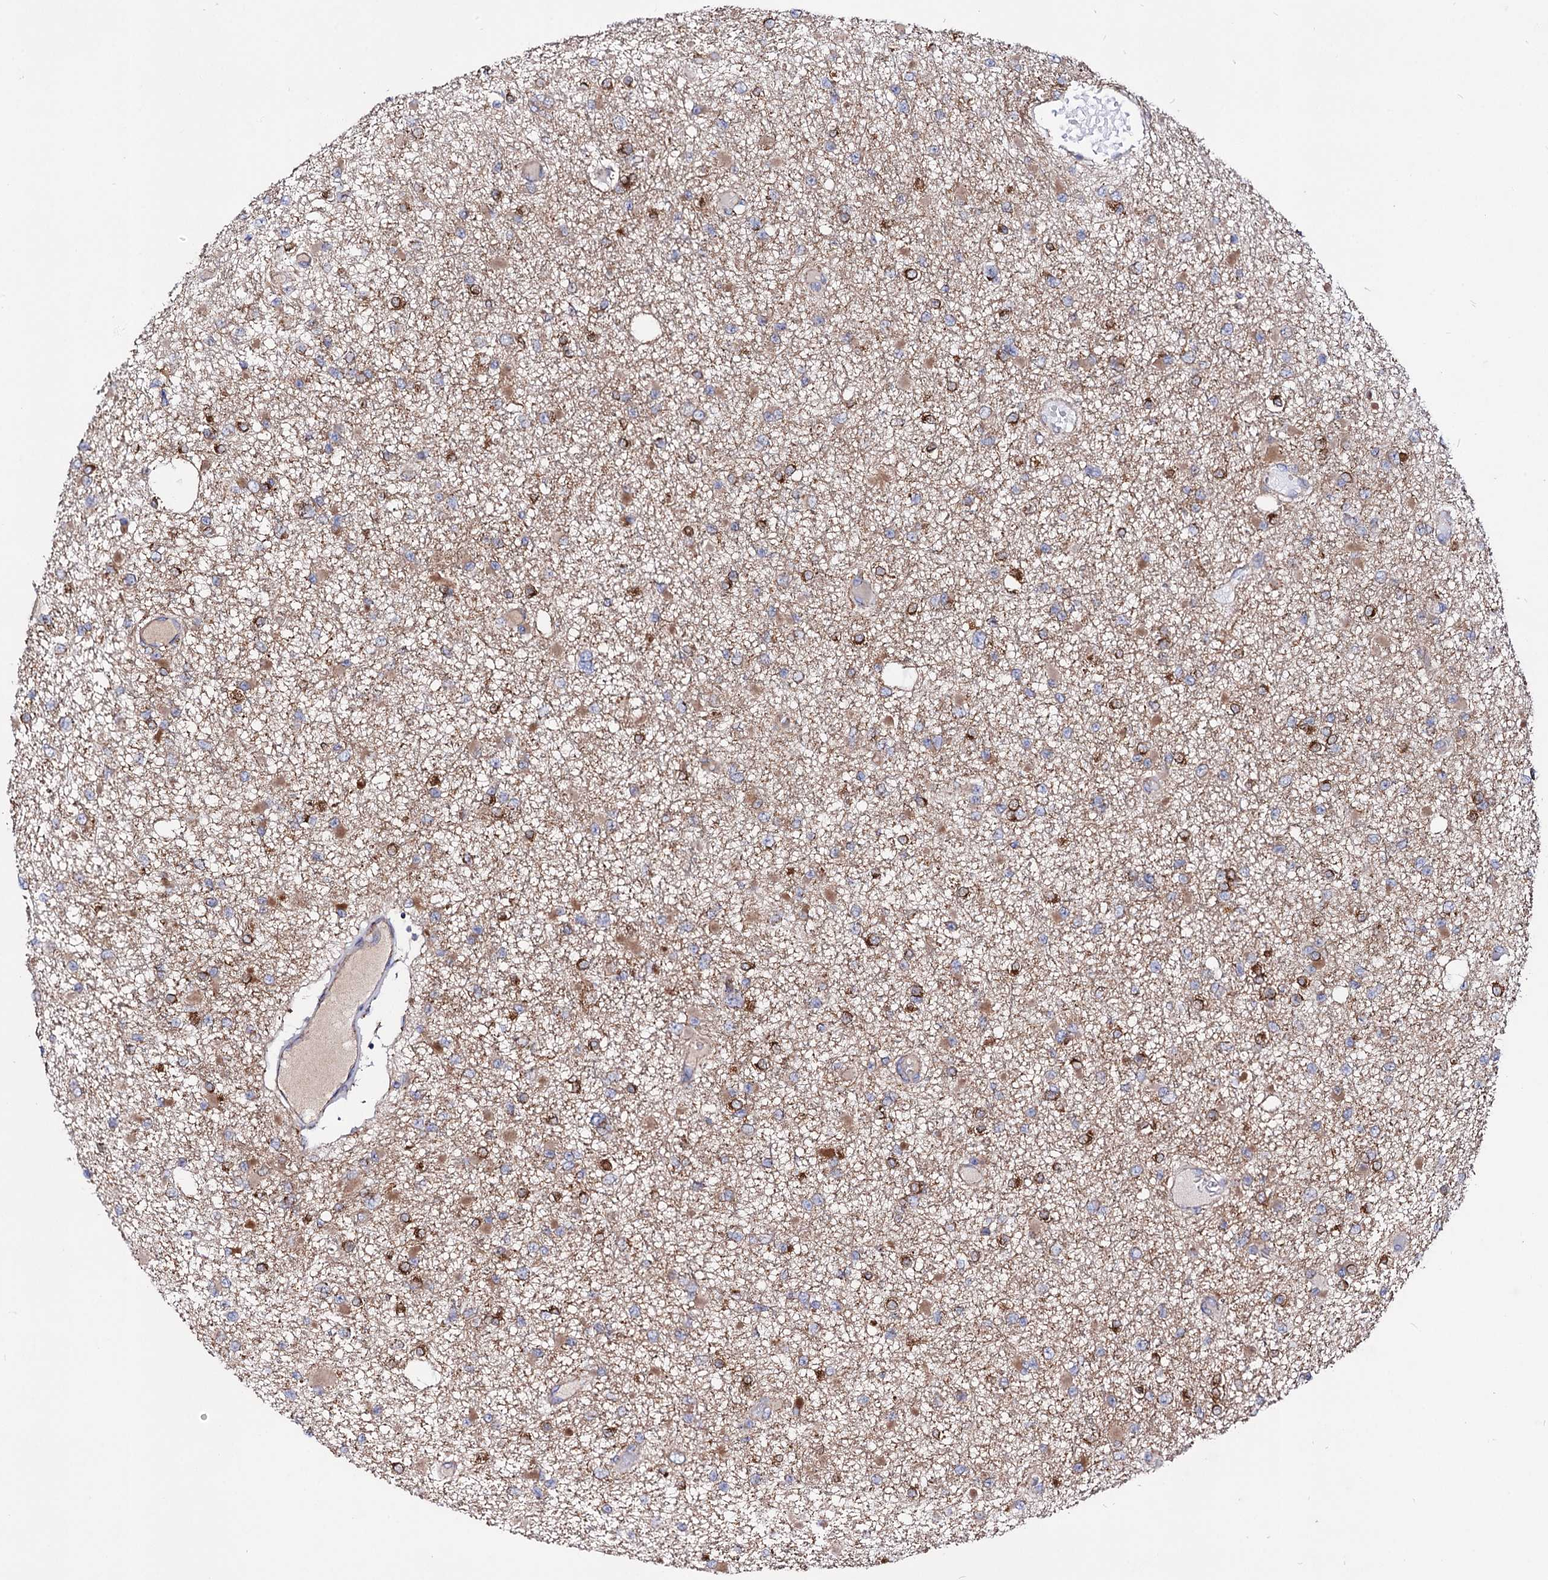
{"staining": {"intensity": "moderate", "quantity": "25%-75%", "location": "cytoplasmic/membranous"}, "tissue": "glioma", "cell_type": "Tumor cells", "image_type": "cancer", "snomed": [{"axis": "morphology", "description": "Glioma, malignant, Low grade"}, {"axis": "topography", "description": "Brain"}], "caption": "A brown stain shows moderate cytoplasmic/membranous staining of a protein in glioma tumor cells.", "gene": "ACAD9", "patient": {"sex": "female", "age": 22}}